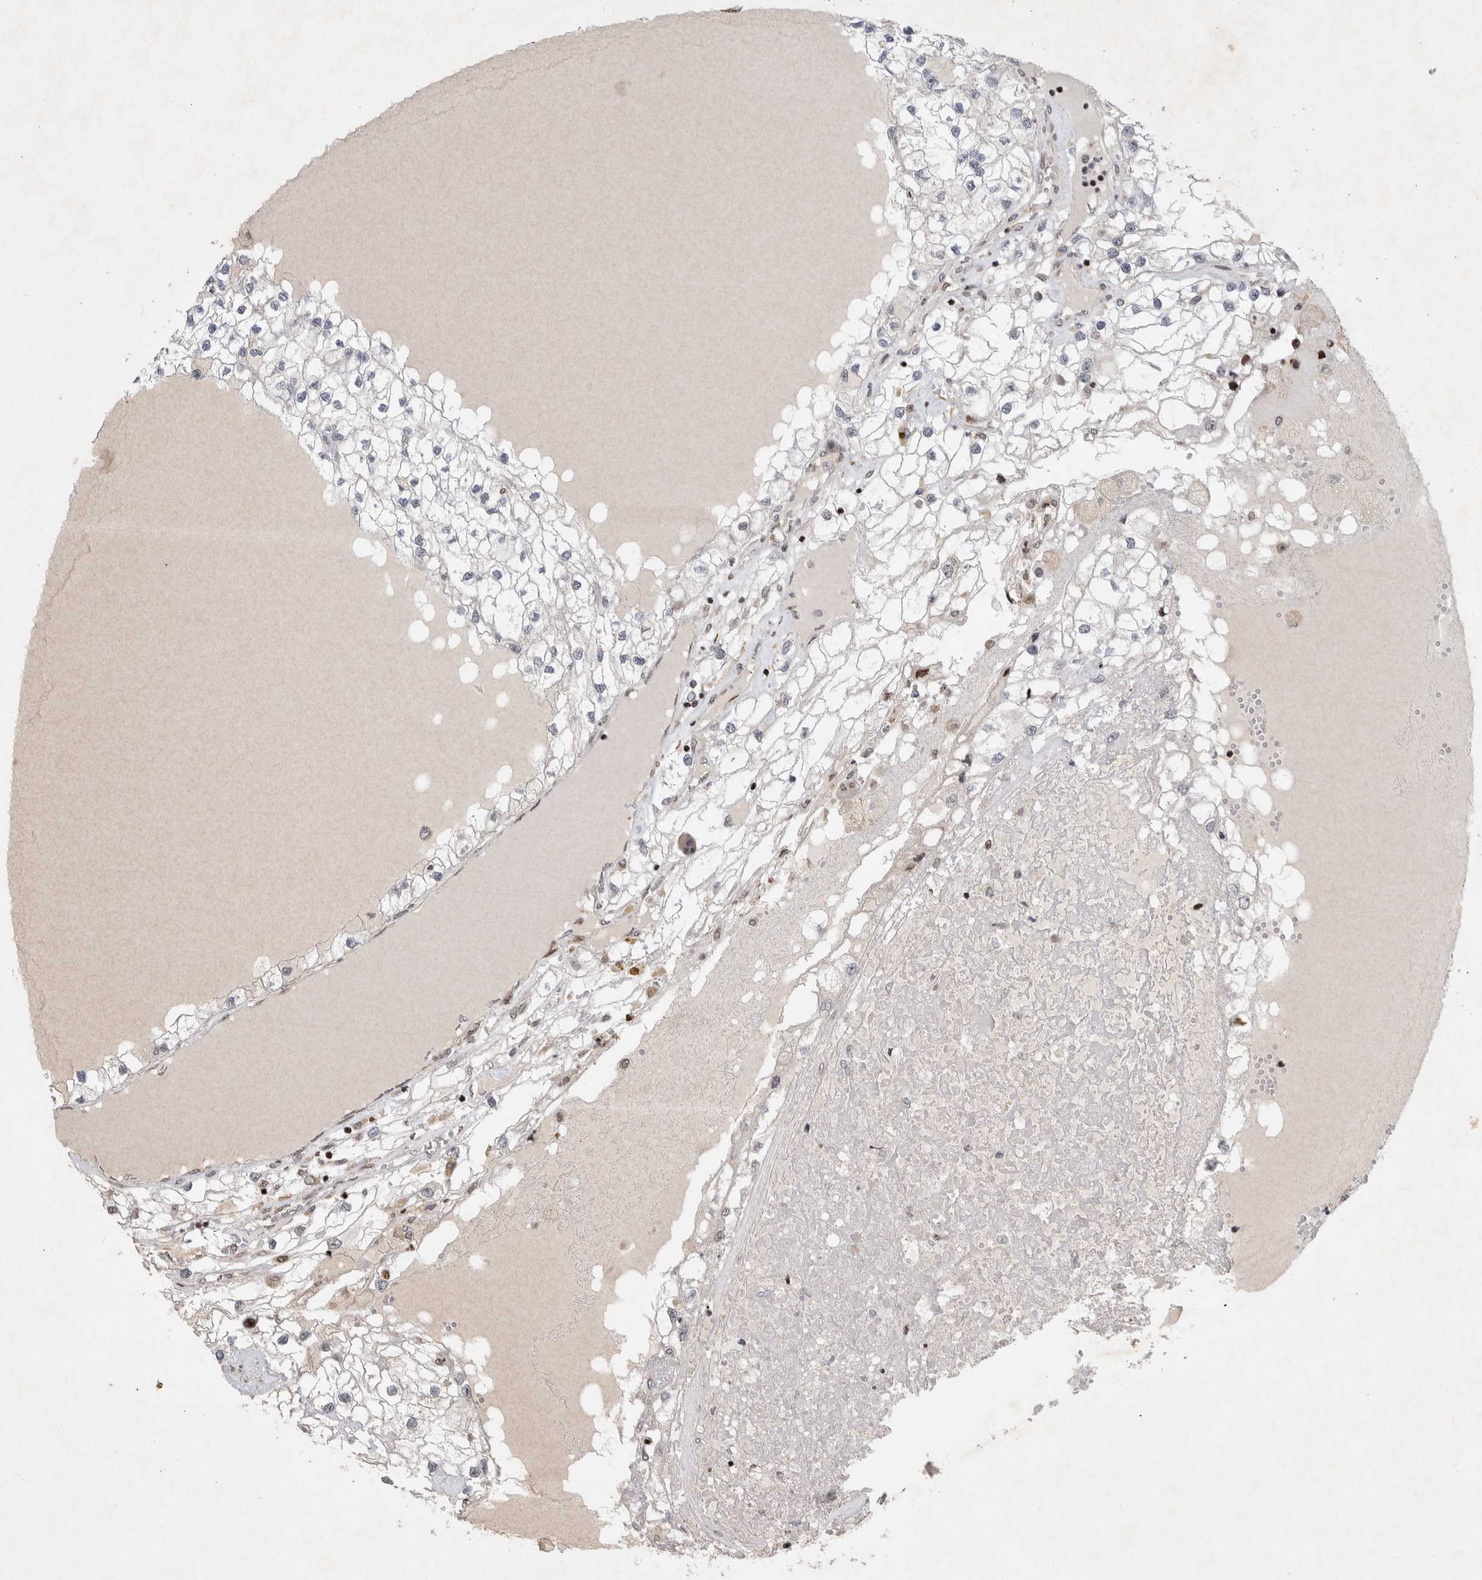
{"staining": {"intensity": "negative", "quantity": "none", "location": "none"}, "tissue": "renal cancer", "cell_type": "Tumor cells", "image_type": "cancer", "snomed": [{"axis": "morphology", "description": "Adenocarcinoma, NOS"}, {"axis": "topography", "description": "Kidney"}], "caption": "Immunohistochemistry (IHC) of renal cancer reveals no staining in tumor cells. (DAB IHC, high magnification).", "gene": "C8orf58", "patient": {"sex": "male", "age": 68}}